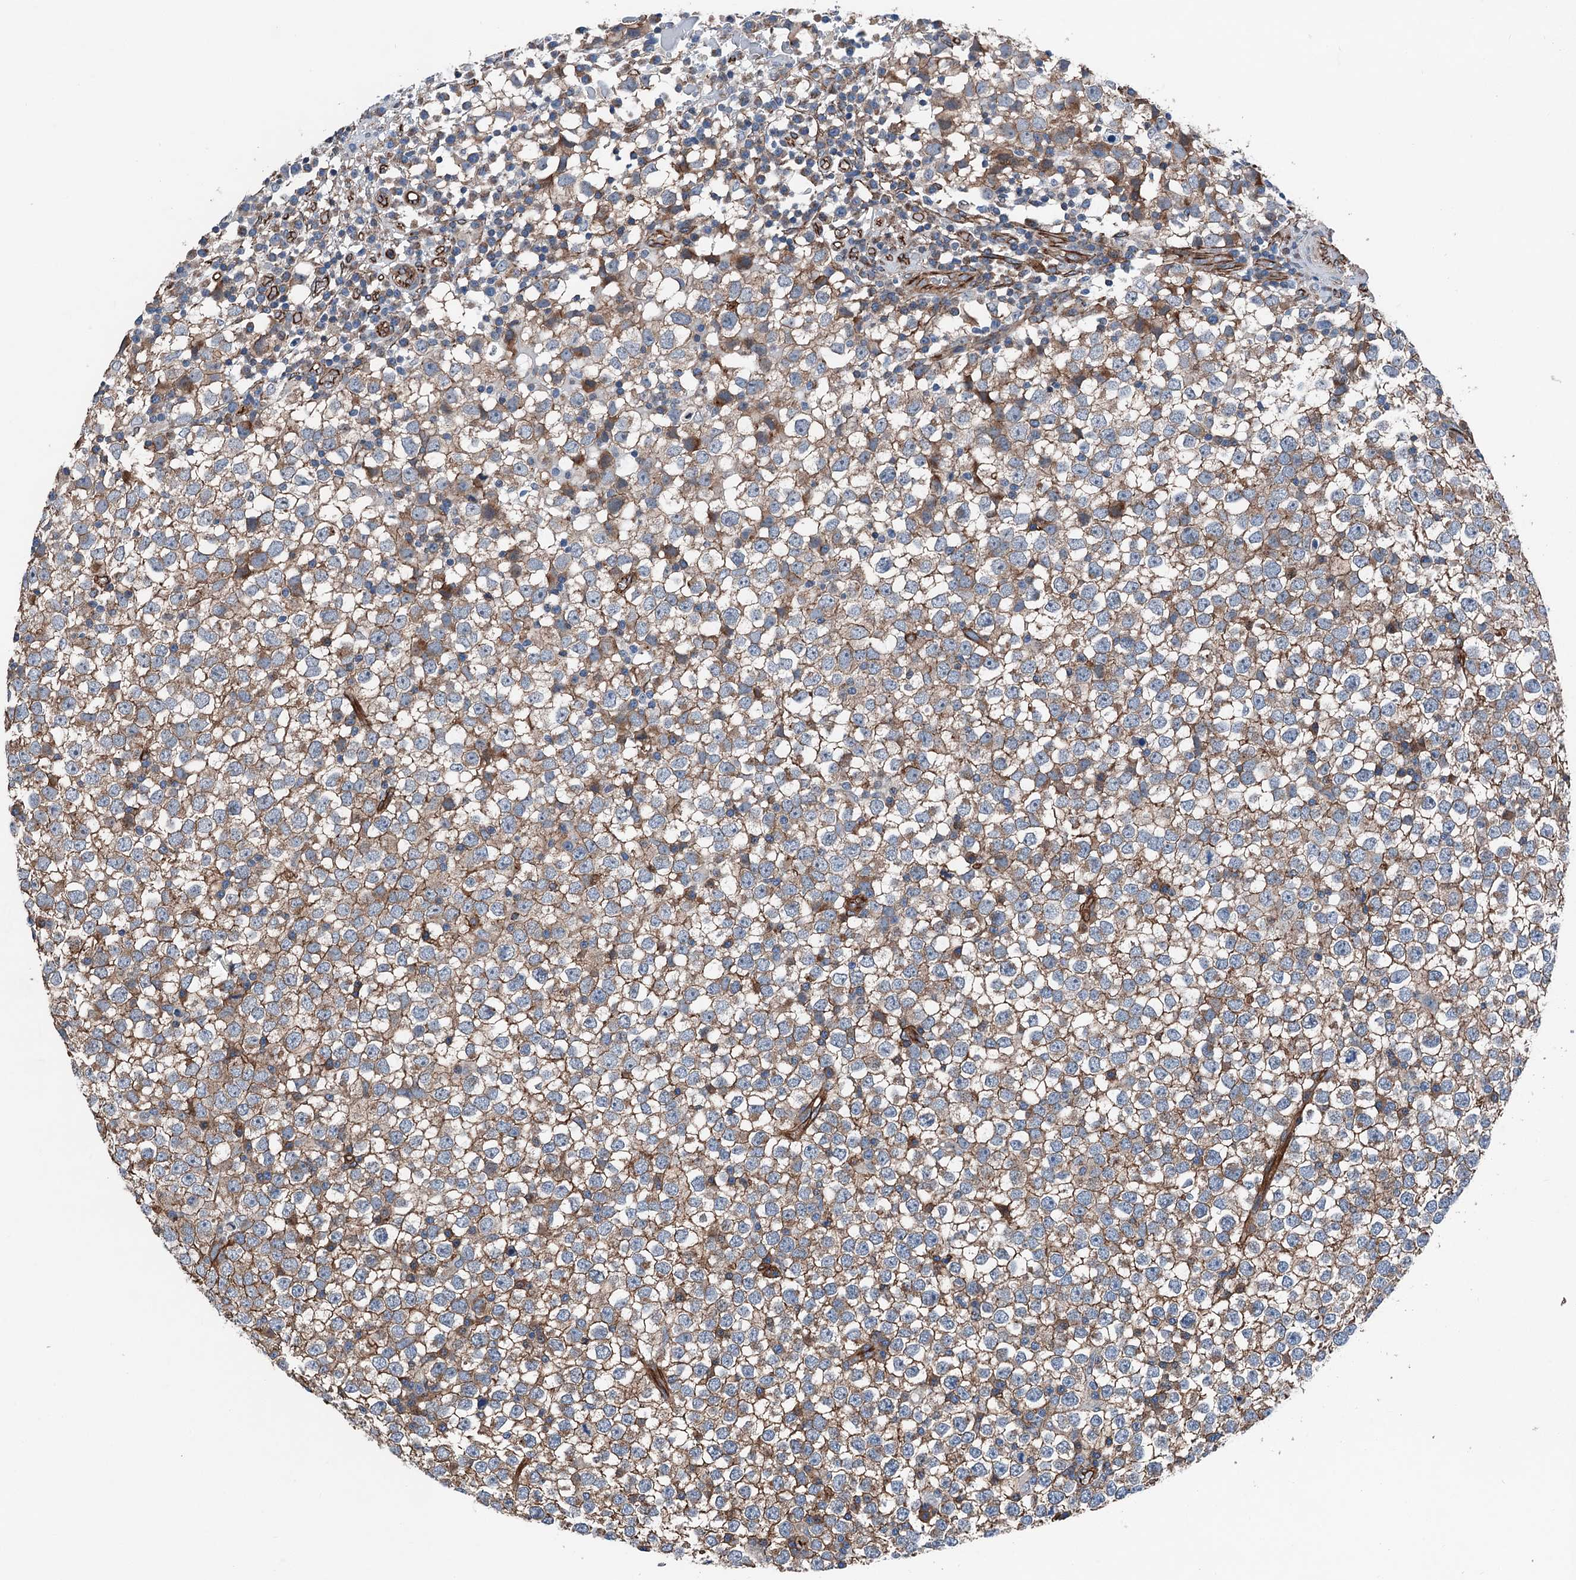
{"staining": {"intensity": "moderate", "quantity": ">75%", "location": "cytoplasmic/membranous"}, "tissue": "testis cancer", "cell_type": "Tumor cells", "image_type": "cancer", "snomed": [{"axis": "morphology", "description": "Seminoma, NOS"}, {"axis": "topography", "description": "Testis"}], "caption": "Protein expression analysis of seminoma (testis) reveals moderate cytoplasmic/membranous positivity in approximately >75% of tumor cells. Using DAB (brown) and hematoxylin (blue) stains, captured at high magnification using brightfield microscopy.", "gene": "NMRAL1", "patient": {"sex": "male", "age": 65}}